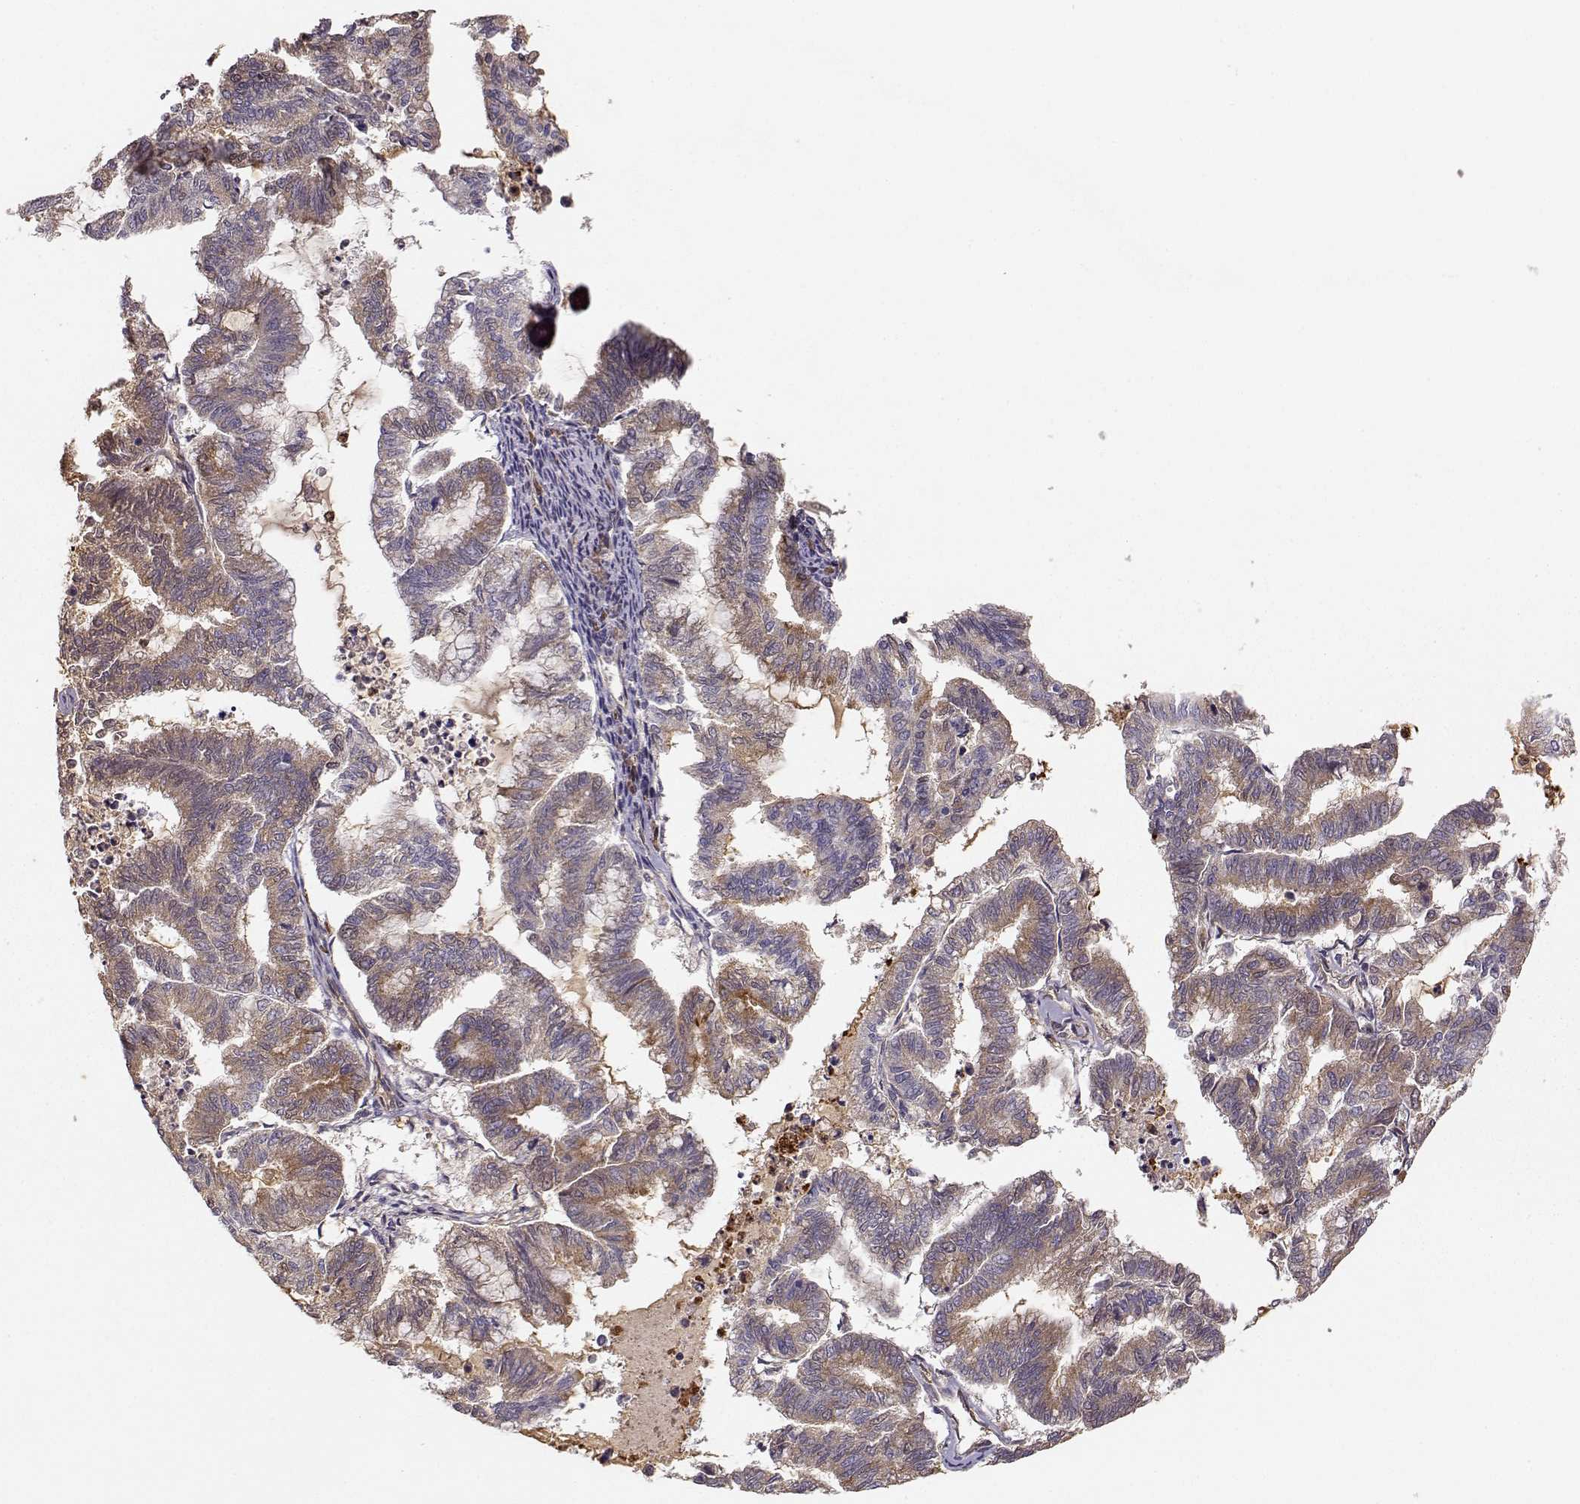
{"staining": {"intensity": "moderate", "quantity": "25%-75%", "location": "cytoplasmic/membranous"}, "tissue": "endometrial cancer", "cell_type": "Tumor cells", "image_type": "cancer", "snomed": [{"axis": "morphology", "description": "Adenocarcinoma, NOS"}, {"axis": "topography", "description": "Endometrium"}], "caption": "Protein analysis of endometrial cancer (adenocarcinoma) tissue exhibits moderate cytoplasmic/membranous positivity in approximately 25%-75% of tumor cells. (DAB (3,3'-diaminobenzidine) = brown stain, brightfield microscopy at high magnification).", "gene": "ARHGEF2", "patient": {"sex": "female", "age": 79}}